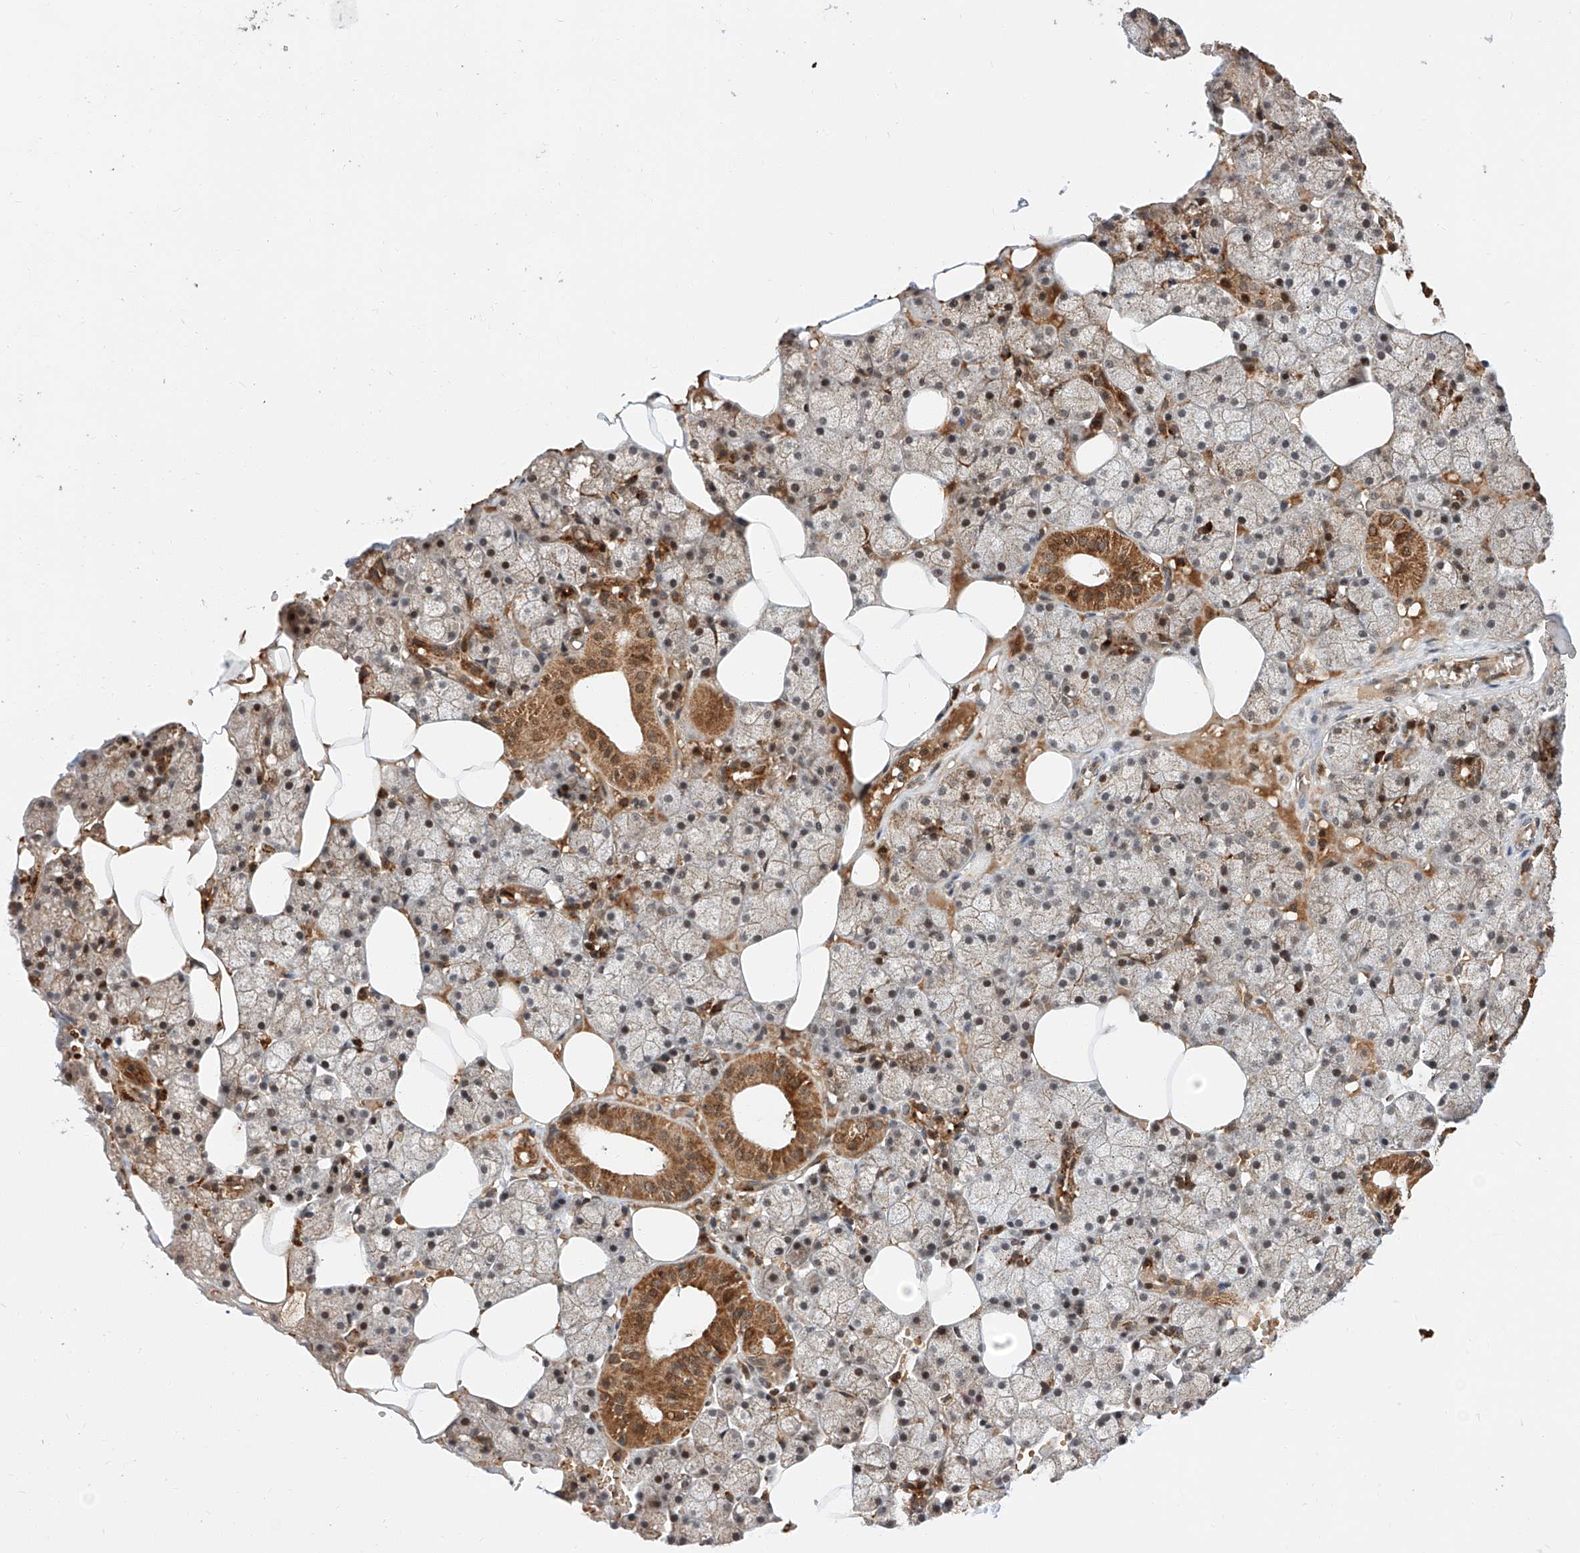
{"staining": {"intensity": "moderate", "quantity": ">75%", "location": "cytoplasmic/membranous,nuclear"}, "tissue": "salivary gland", "cell_type": "Glandular cells", "image_type": "normal", "snomed": [{"axis": "morphology", "description": "Normal tissue, NOS"}, {"axis": "topography", "description": "Salivary gland"}], "caption": "A high-resolution micrograph shows immunohistochemistry (IHC) staining of benign salivary gland, which demonstrates moderate cytoplasmic/membranous,nuclear expression in approximately >75% of glandular cells.", "gene": "THTPA", "patient": {"sex": "male", "age": 62}}